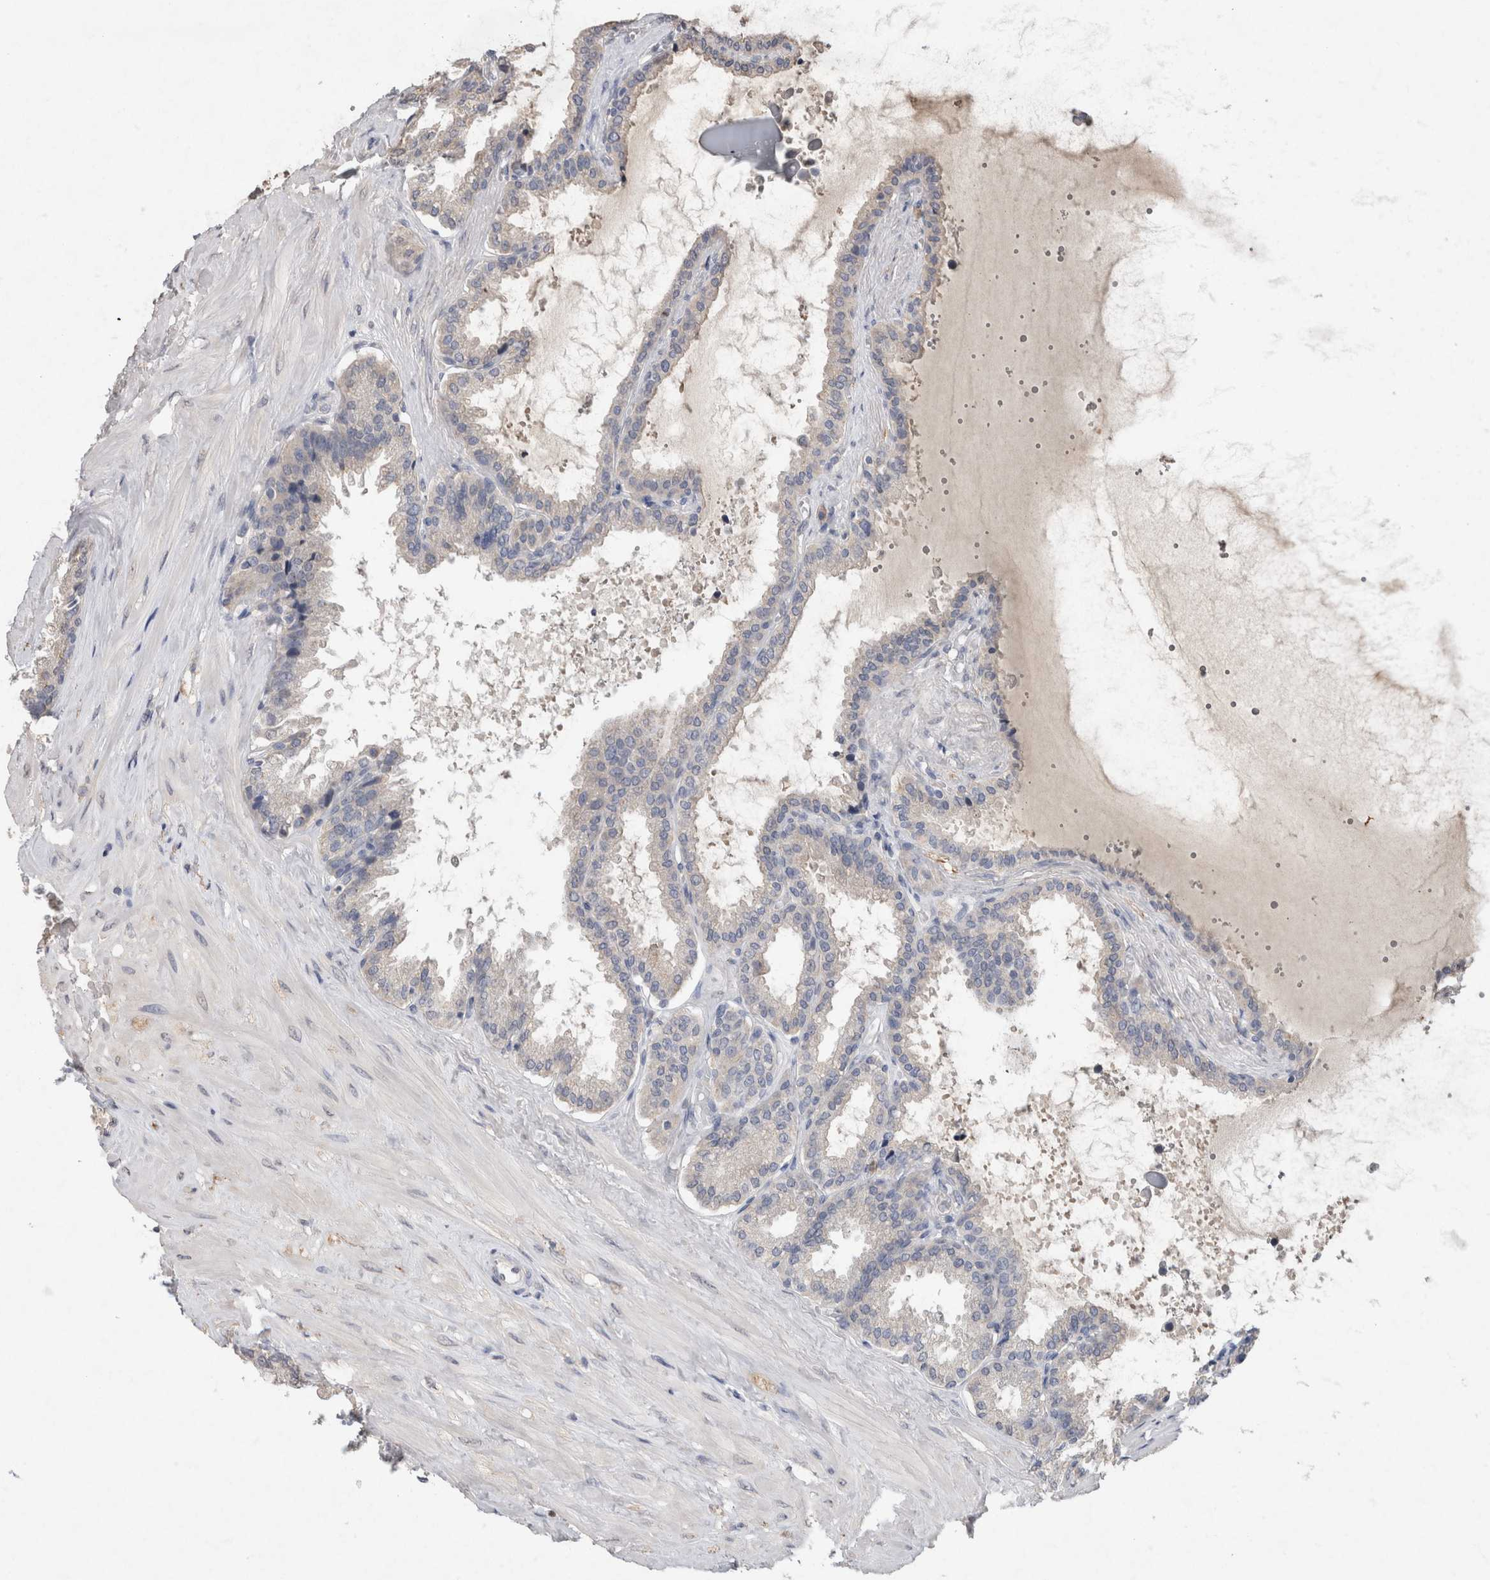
{"staining": {"intensity": "negative", "quantity": "none", "location": "none"}, "tissue": "seminal vesicle", "cell_type": "Glandular cells", "image_type": "normal", "snomed": [{"axis": "morphology", "description": "Normal tissue, NOS"}, {"axis": "topography", "description": "Seminal veicle"}], "caption": "Glandular cells are negative for protein expression in benign human seminal vesicle. Brightfield microscopy of immunohistochemistry stained with DAB (brown) and hematoxylin (blue), captured at high magnification.", "gene": "FABP7", "patient": {"sex": "male", "age": 46}}